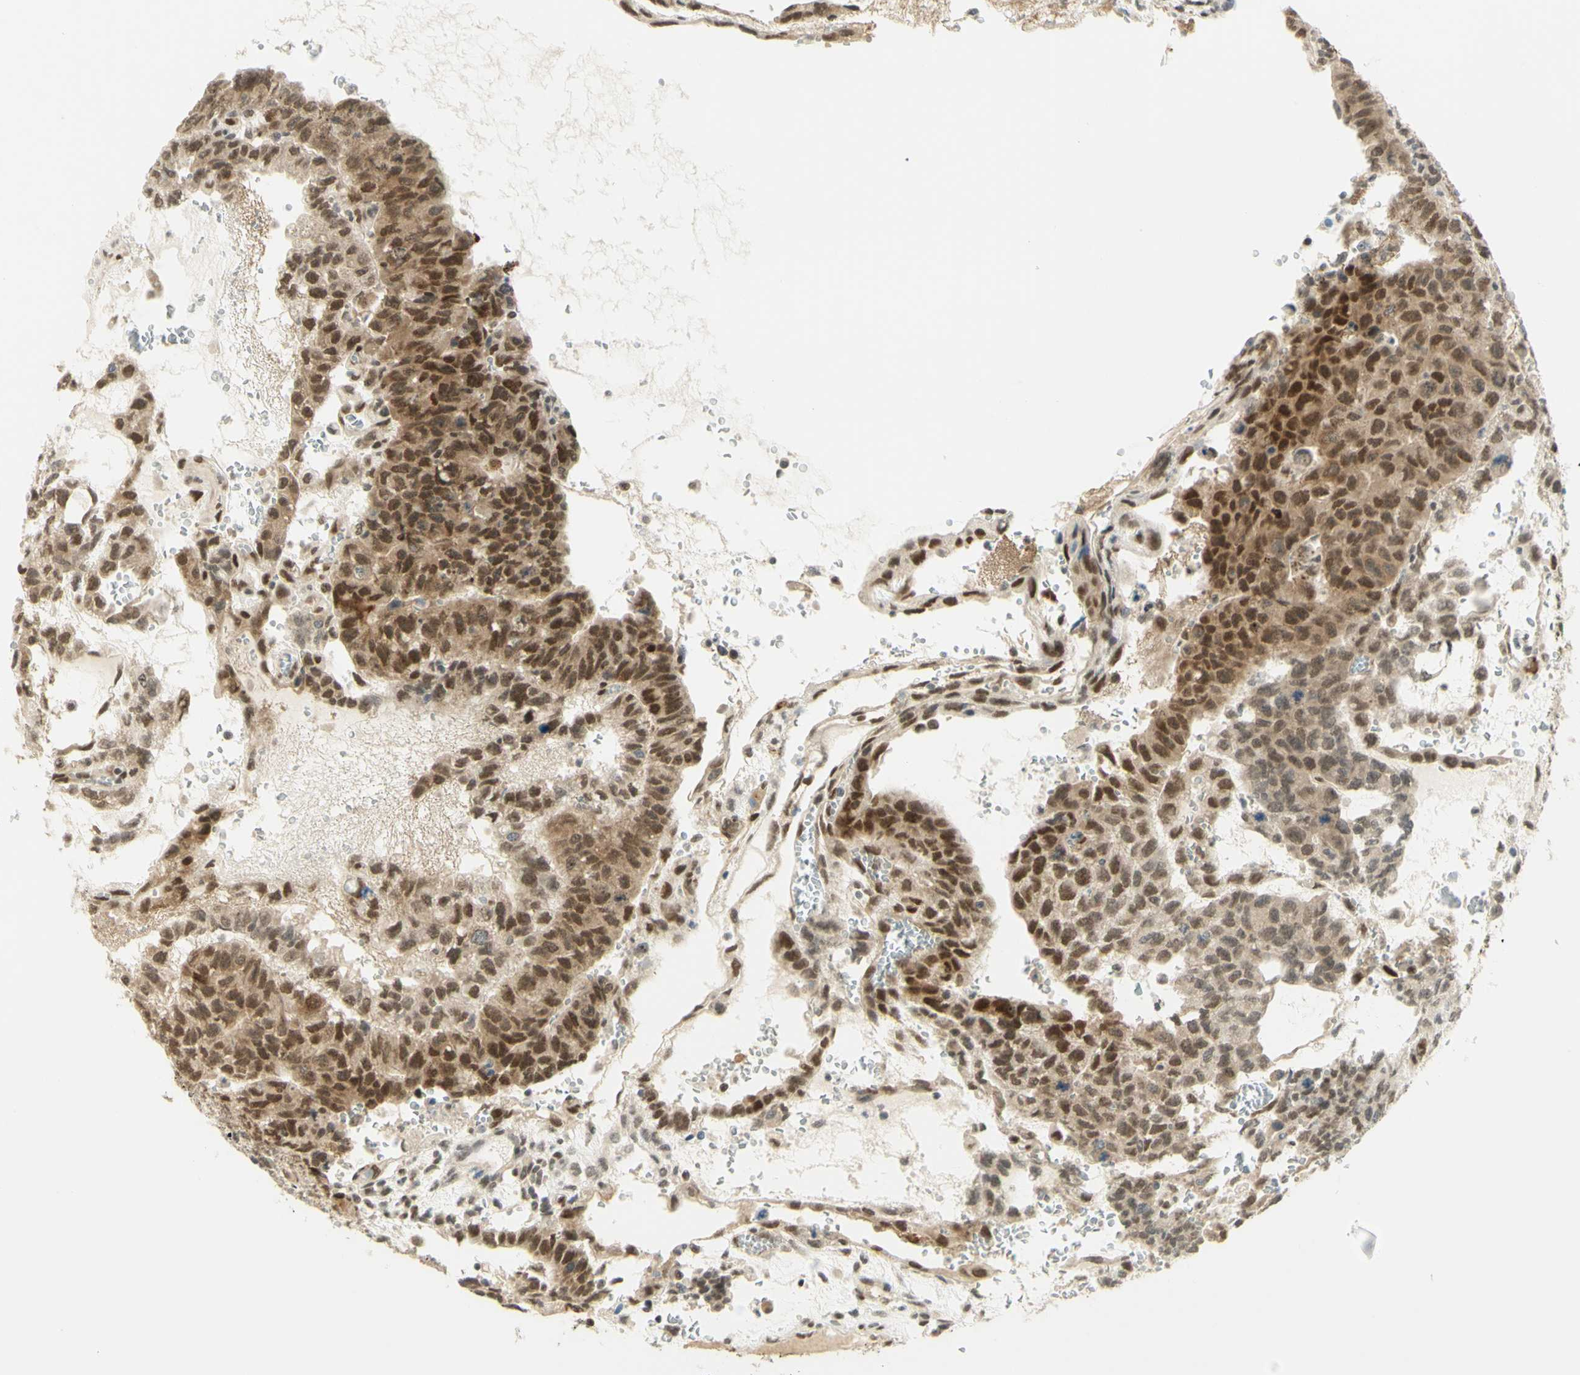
{"staining": {"intensity": "moderate", "quantity": ">75%", "location": "cytoplasmic/membranous,nuclear"}, "tissue": "testis cancer", "cell_type": "Tumor cells", "image_type": "cancer", "snomed": [{"axis": "morphology", "description": "Seminoma, NOS"}, {"axis": "morphology", "description": "Carcinoma, Embryonal, NOS"}, {"axis": "topography", "description": "Testis"}], "caption": "This photomicrograph demonstrates immunohistochemistry staining of human embryonal carcinoma (testis), with medium moderate cytoplasmic/membranous and nuclear staining in about >75% of tumor cells.", "gene": "DDX1", "patient": {"sex": "male", "age": 52}}